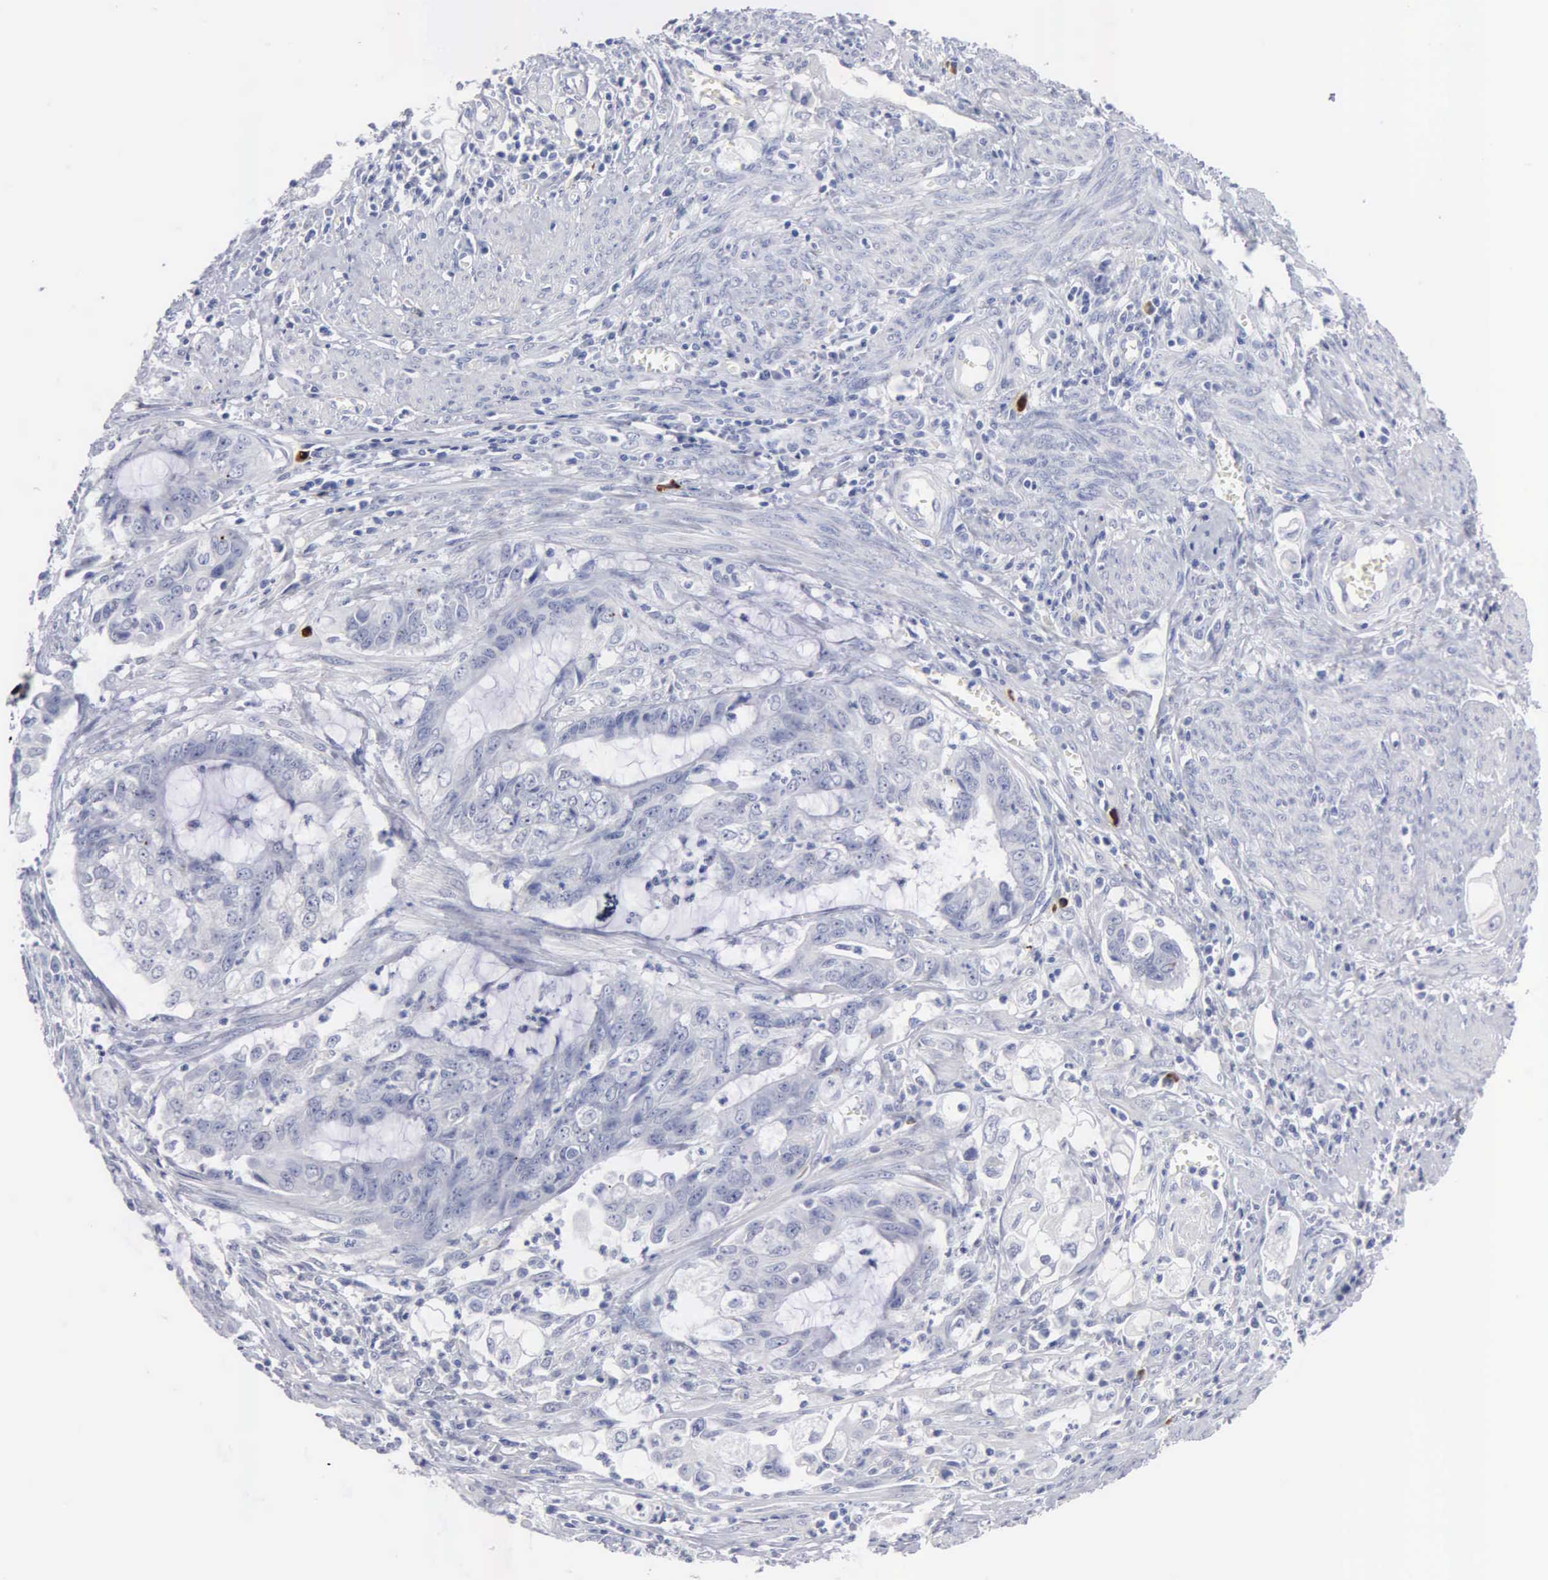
{"staining": {"intensity": "negative", "quantity": "none", "location": "none"}, "tissue": "endometrial cancer", "cell_type": "Tumor cells", "image_type": "cancer", "snomed": [{"axis": "morphology", "description": "Adenocarcinoma, NOS"}, {"axis": "topography", "description": "Endometrium"}], "caption": "High power microscopy micrograph of an immunohistochemistry image of endometrial adenocarcinoma, revealing no significant positivity in tumor cells. (DAB (3,3'-diaminobenzidine) immunohistochemistry, high magnification).", "gene": "ASPHD2", "patient": {"sex": "female", "age": 75}}